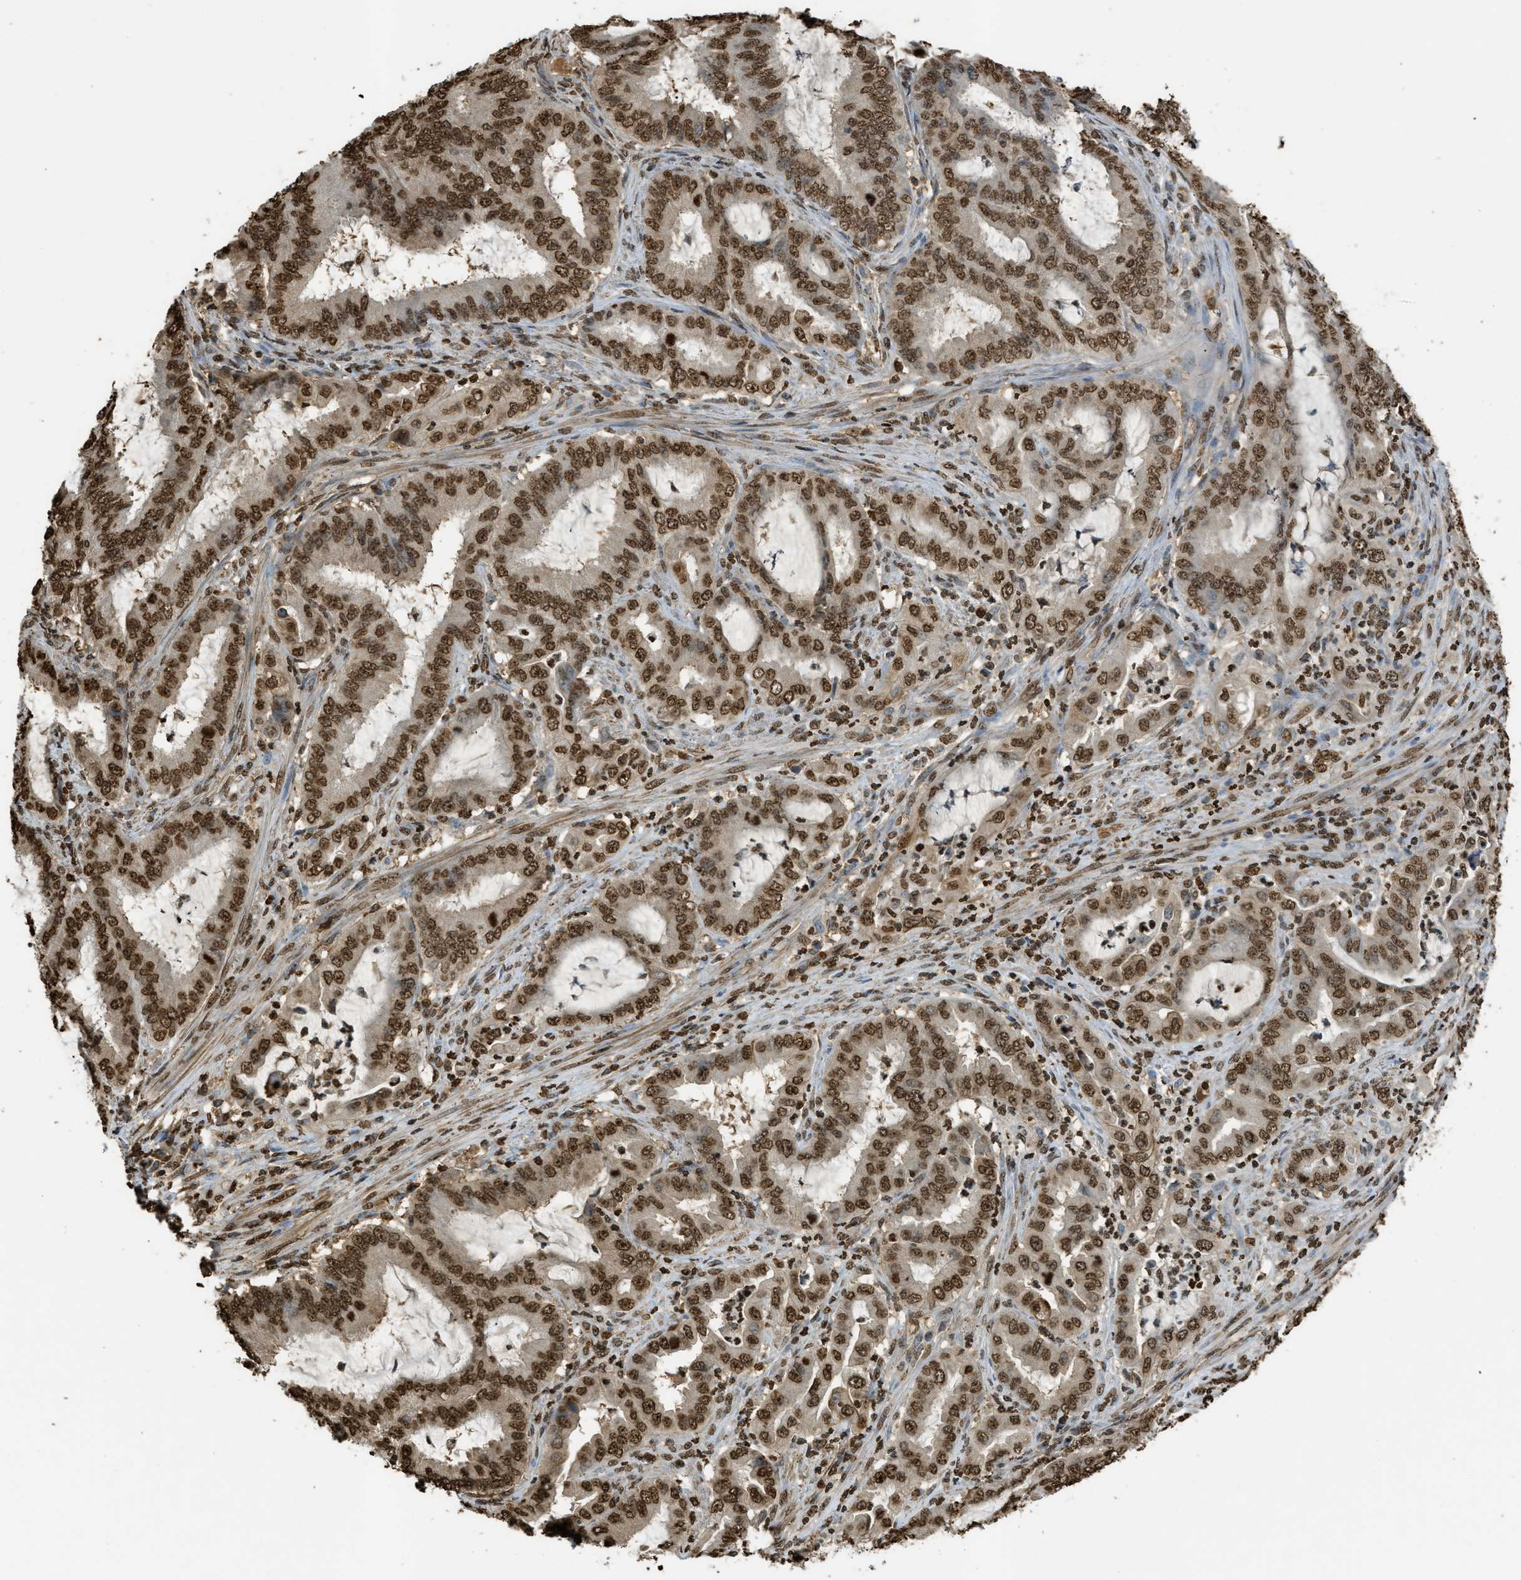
{"staining": {"intensity": "strong", "quantity": ">75%", "location": "nuclear"}, "tissue": "endometrial cancer", "cell_type": "Tumor cells", "image_type": "cancer", "snomed": [{"axis": "morphology", "description": "Adenocarcinoma, NOS"}, {"axis": "topography", "description": "Endometrium"}], "caption": "IHC of human adenocarcinoma (endometrial) reveals high levels of strong nuclear staining in about >75% of tumor cells.", "gene": "NR5A2", "patient": {"sex": "female", "age": 70}}